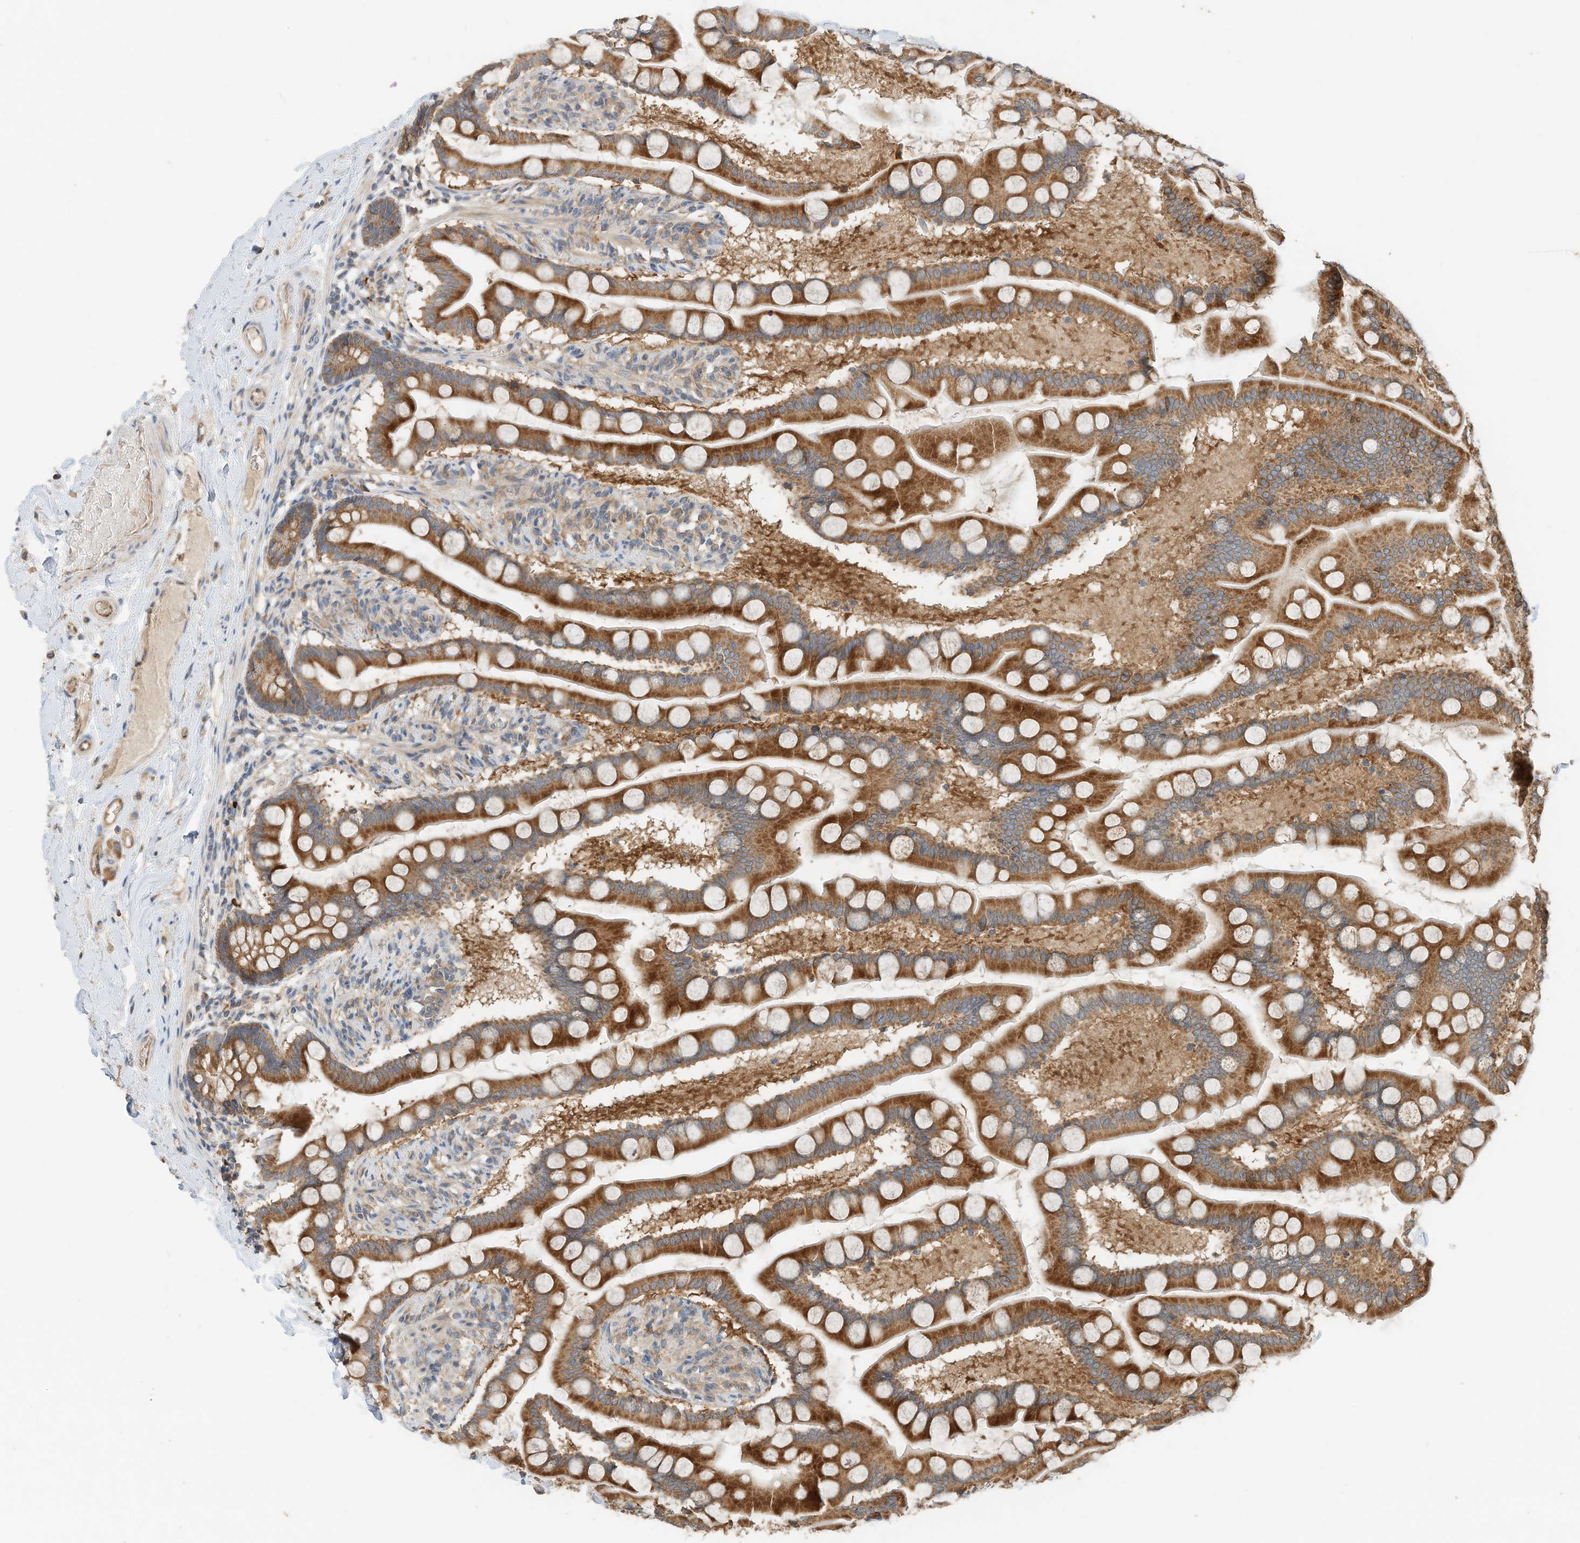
{"staining": {"intensity": "strong", "quantity": ">75%", "location": "cytoplasmic/membranous"}, "tissue": "small intestine", "cell_type": "Glandular cells", "image_type": "normal", "snomed": [{"axis": "morphology", "description": "Normal tissue, NOS"}, {"axis": "topography", "description": "Small intestine"}], "caption": "Protein analysis of unremarkable small intestine demonstrates strong cytoplasmic/membranous expression in approximately >75% of glandular cells.", "gene": "CPAMD8", "patient": {"sex": "male", "age": 41}}